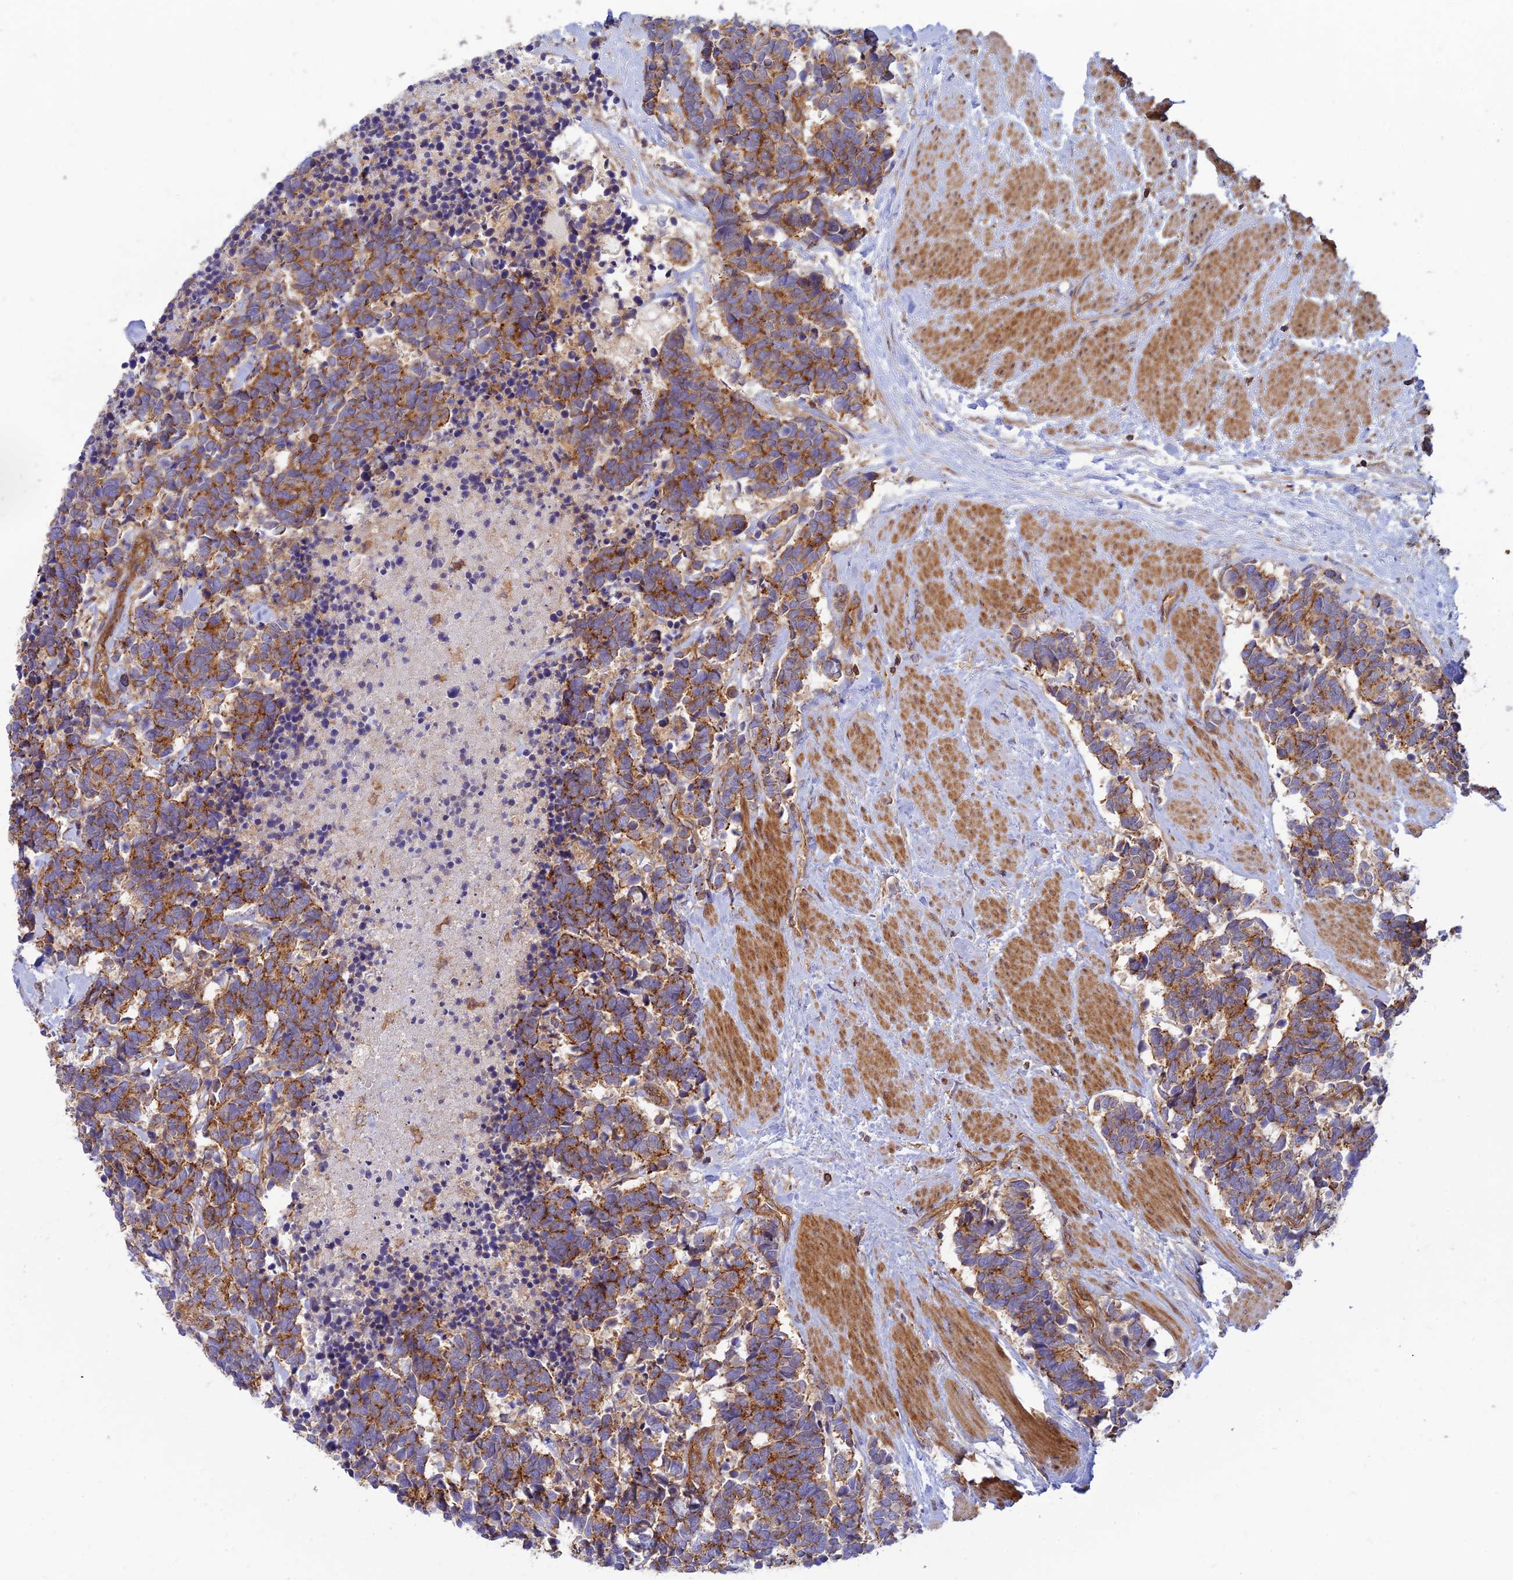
{"staining": {"intensity": "moderate", "quantity": ">75%", "location": "cytoplasmic/membranous"}, "tissue": "carcinoid", "cell_type": "Tumor cells", "image_type": "cancer", "snomed": [{"axis": "morphology", "description": "Carcinoma, NOS"}, {"axis": "morphology", "description": "Carcinoid, malignant, NOS"}, {"axis": "topography", "description": "Prostate"}], "caption": "Immunohistochemical staining of carcinoid reveals medium levels of moderate cytoplasmic/membranous staining in approximately >75% of tumor cells.", "gene": "PPP1R12C", "patient": {"sex": "male", "age": 57}}